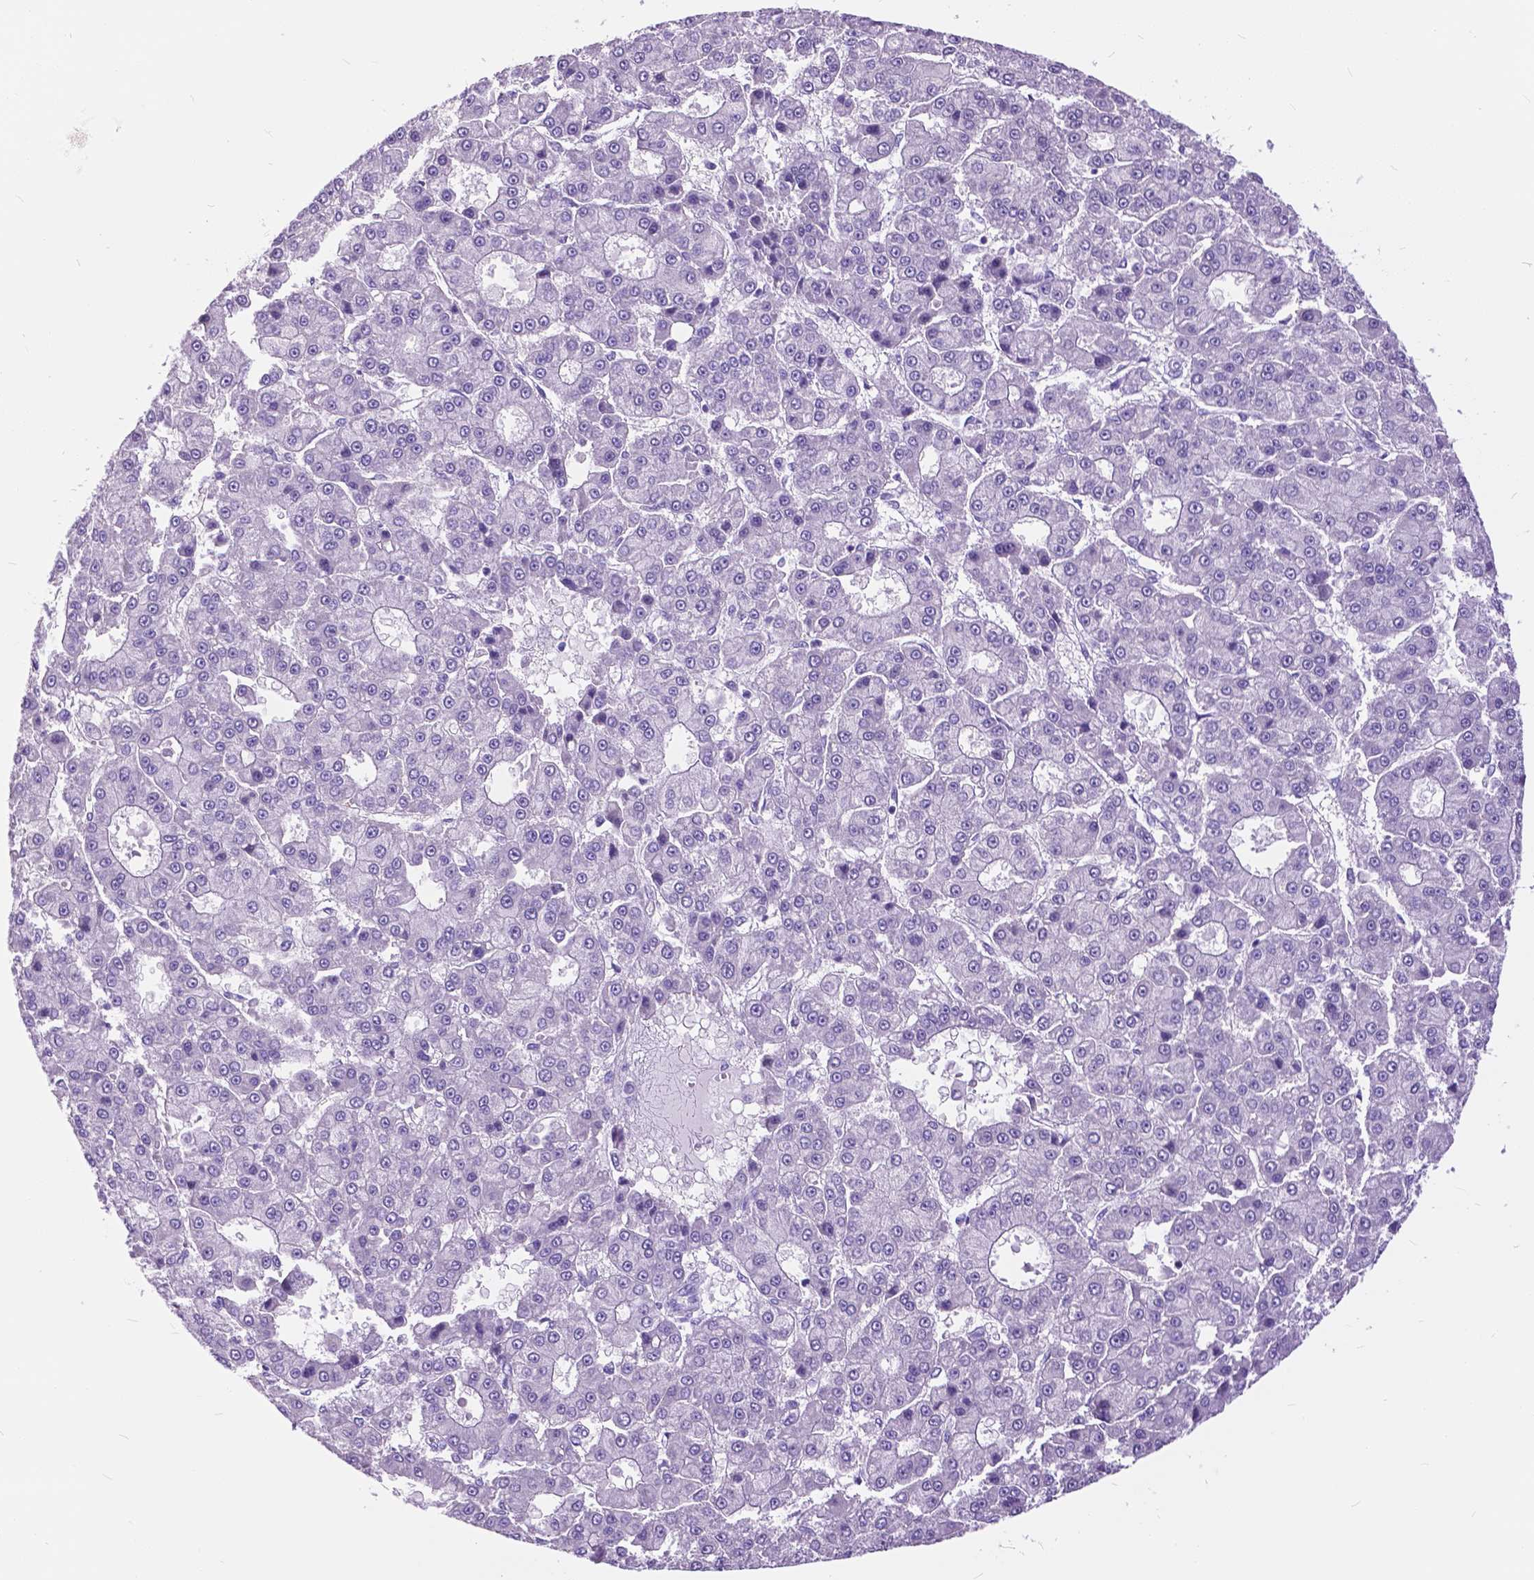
{"staining": {"intensity": "negative", "quantity": "none", "location": "none"}, "tissue": "liver cancer", "cell_type": "Tumor cells", "image_type": "cancer", "snomed": [{"axis": "morphology", "description": "Carcinoma, Hepatocellular, NOS"}, {"axis": "topography", "description": "Liver"}], "caption": "Immunohistochemistry of hepatocellular carcinoma (liver) reveals no expression in tumor cells.", "gene": "BSND", "patient": {"sex": "male", "age": 70}}